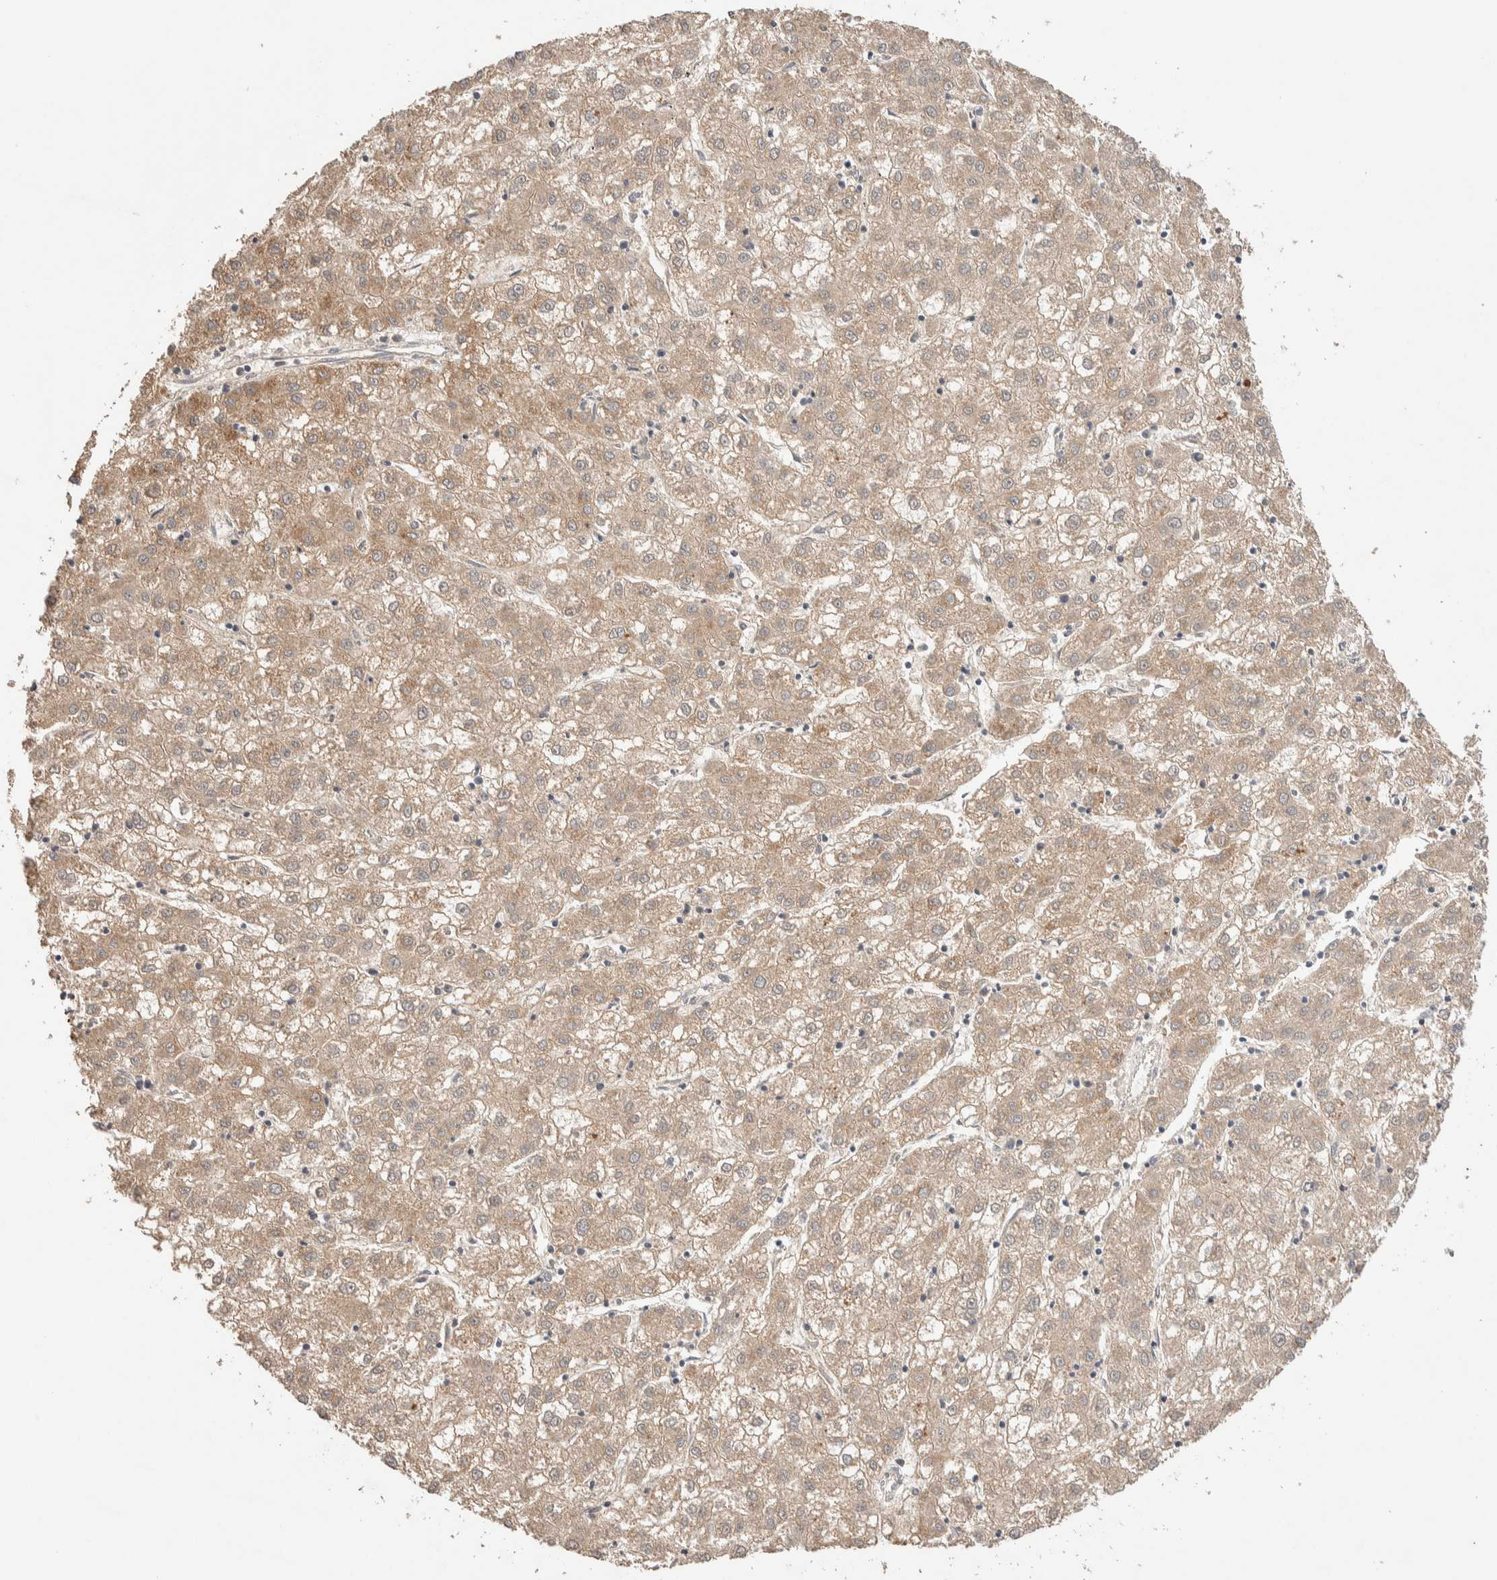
{"staining": {"intensity": "weak", "quantity": ">75%", "location": "cytoplasmic/membranous"}, "tissue": "liver cancer", "cell_type": "Tumor cells", "image_type": "cancer", "snomed": [{"axis": "morphology", "description": "Carcinoma, Hepatocellular, NOS"}, {"axis": "topography", "description": "Liver"}], "caption": "Approximately >75% of tumor cells in human liver cancer (hepatocellular carcinoma) demonstrate weak cytoplasmic/membranous protein staining as visualized by brown immunohistochemical staining.", "gene": "CASK", "patient": {"sex": "male", "age": 72}}